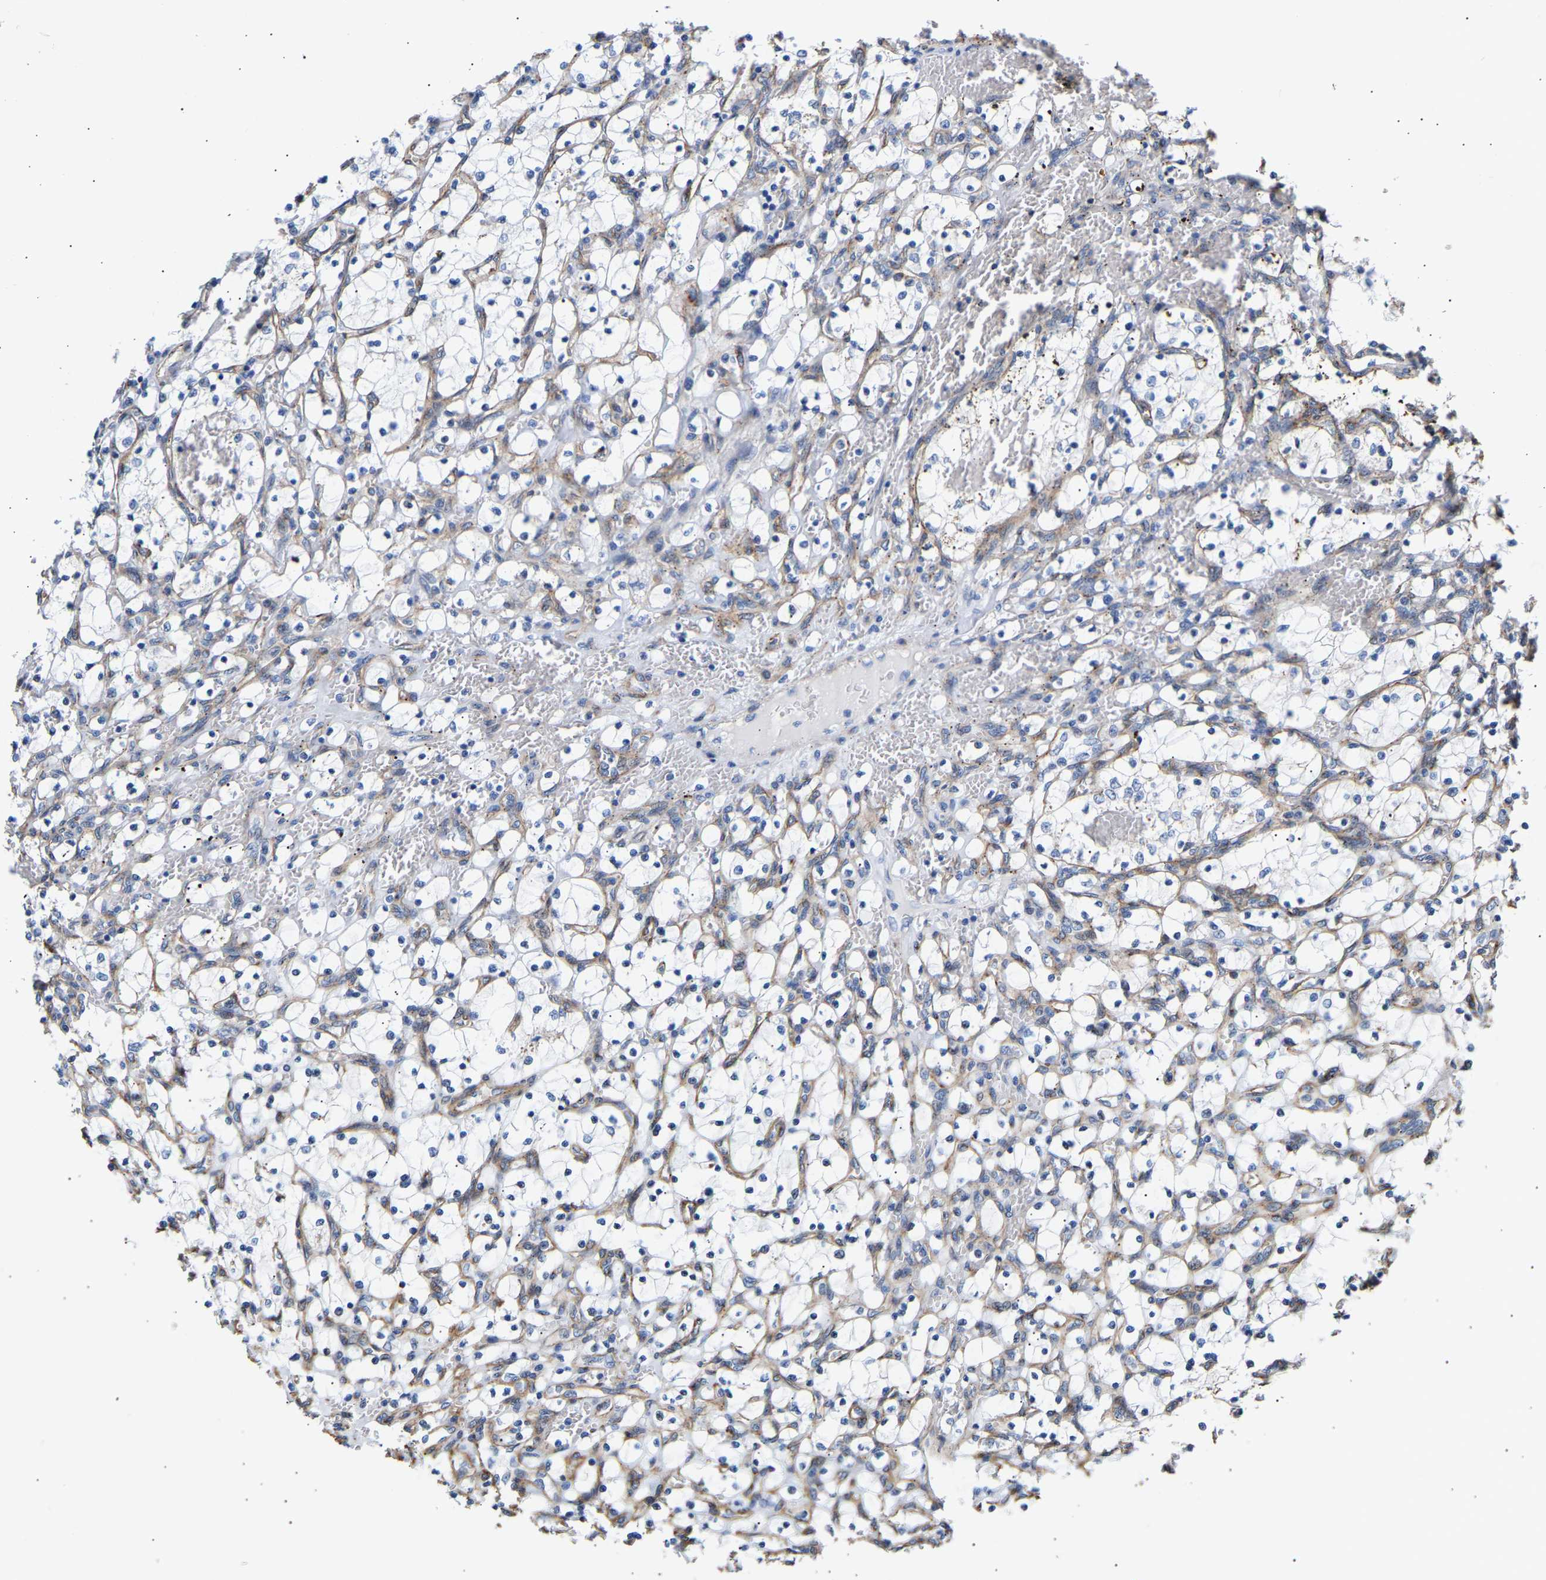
{"staining": {"intensity": "negative", "quantity": "none", "location": "none"}, "tissue": "renal cancer", "cell_type": "Tumor cells", "image_type": "cancer", "snomed": [{"axis": "morphology", "description": "Adenocarcinoma, NOS"}, {"axis": "topography", "description": "Kidney"}], "caption": "A micrograph of renal cancer stained for a protein displays no brown staining in tumor cells.", "gene": "IGFBP7", "patient": {"sex": "female", "age": 69}}